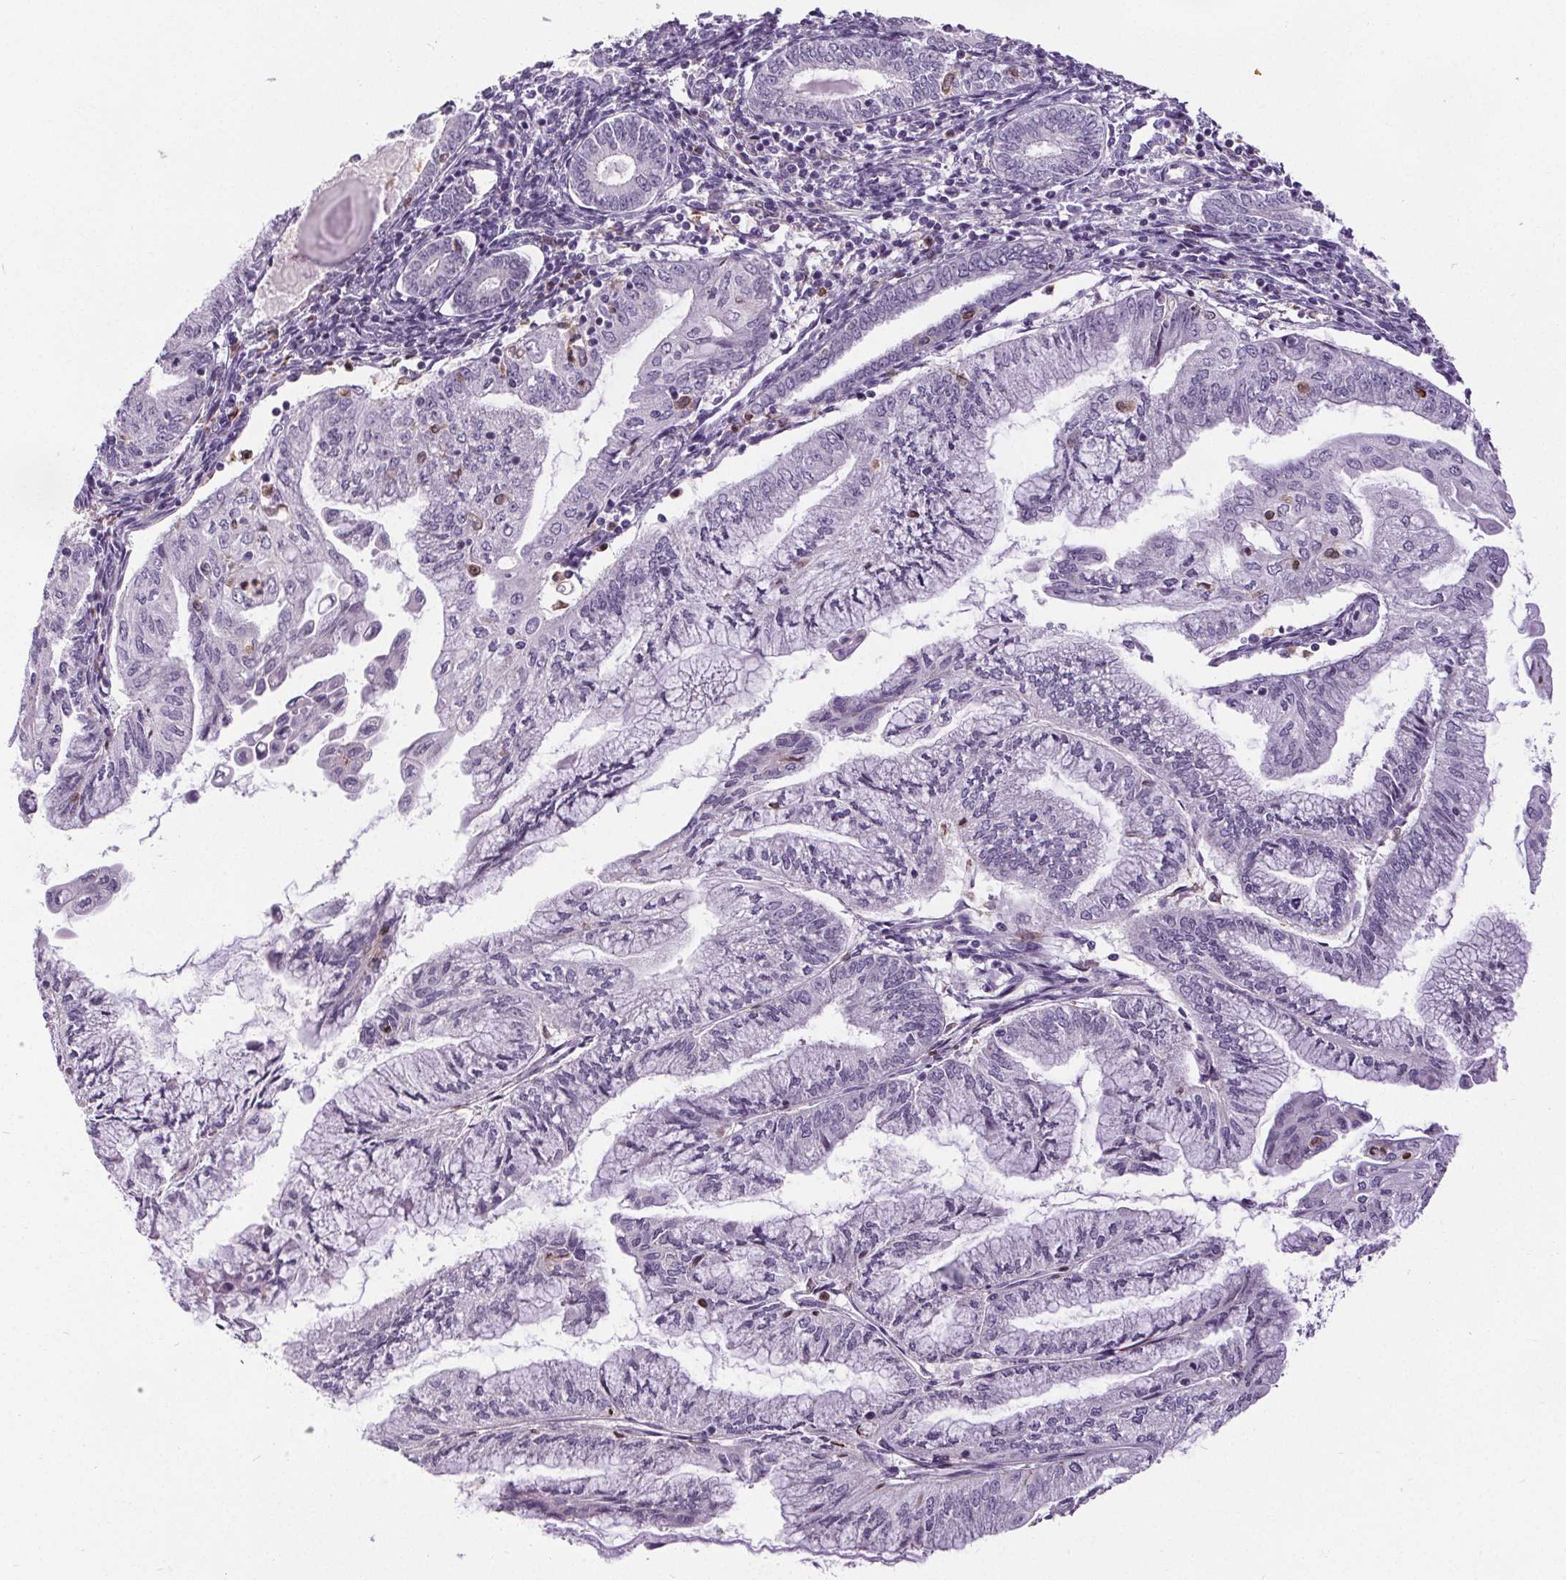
{"staining": {"intensity": "negative", "quantity": "none", "location": "none"}, "tissue": "endometrial cancer", "cell_type": "Tumor cells", "image_type": "cancer", "snomed": [{"axis": "morphology", "description": "Adenocarcinoma, NOS"}, {"axis": "topography", "description": "Endometrium"}], "caption": "This is an IHC photomicrograph of endometrial adenocarcinoma. There is no expression in tumor cells.", "gene": "TMEM240", "patient": {"sex": "female", "age": 55}}